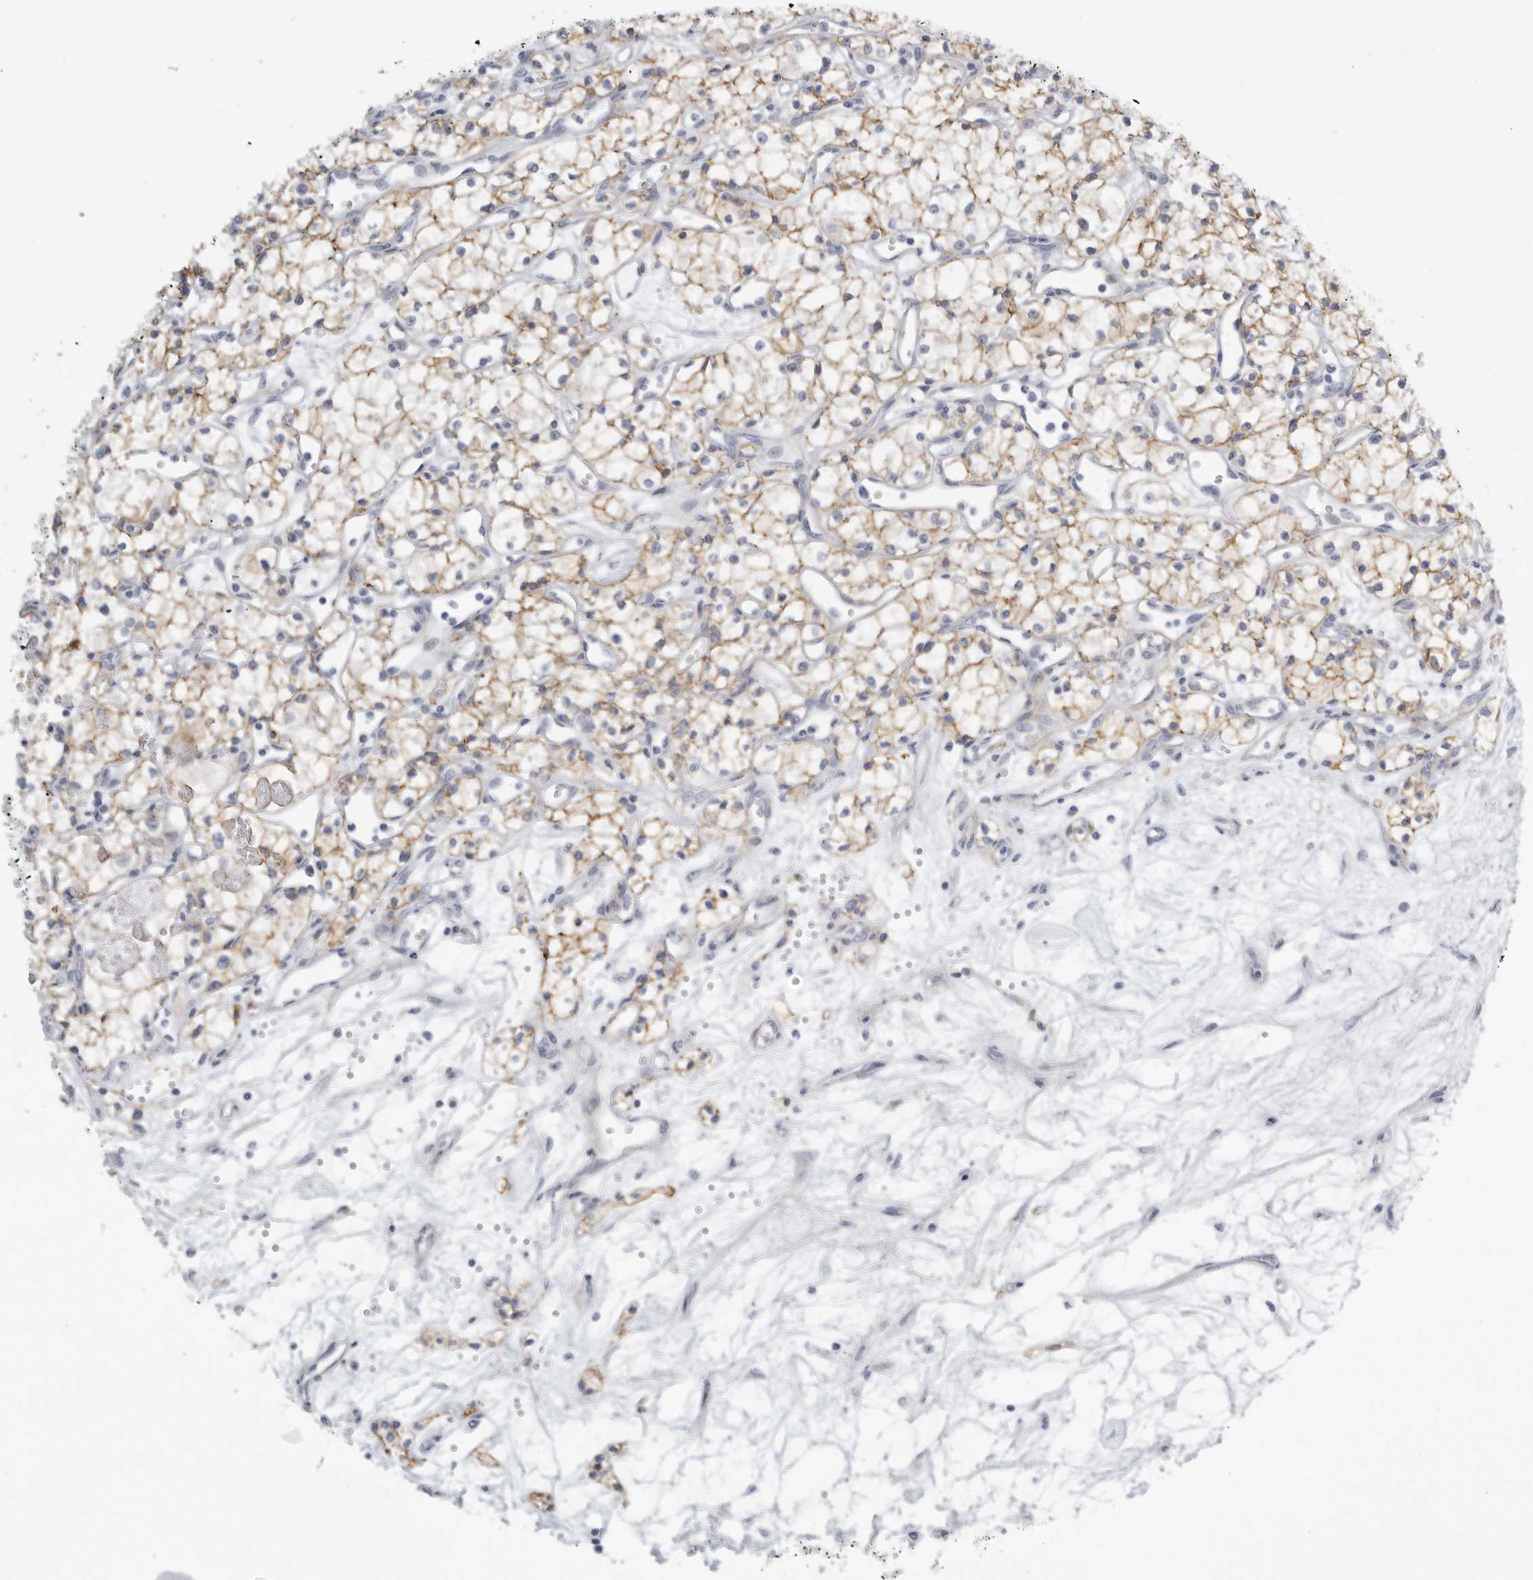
{"staining": {"intensity": "moderate", "quantity": ">75%", "location": "cytoplasmic/membranous"}, "tissue": "renal cancer", "cell_type": "Tumor cells", "image_type": "cancer", "snomed": [{"axis": "morphology", "description": "Adenocarcinoma, NOS"}, {"axis": "topography", "description": "Kidney"}], "caption": "Brown immunohistochemical staining in renal cancer demonstrates moderate cytoplasmic/membranous expression in approximately >75% of tumor cells.", "gene": "TNR", "patient": {"sex": "male", "age": 59}}